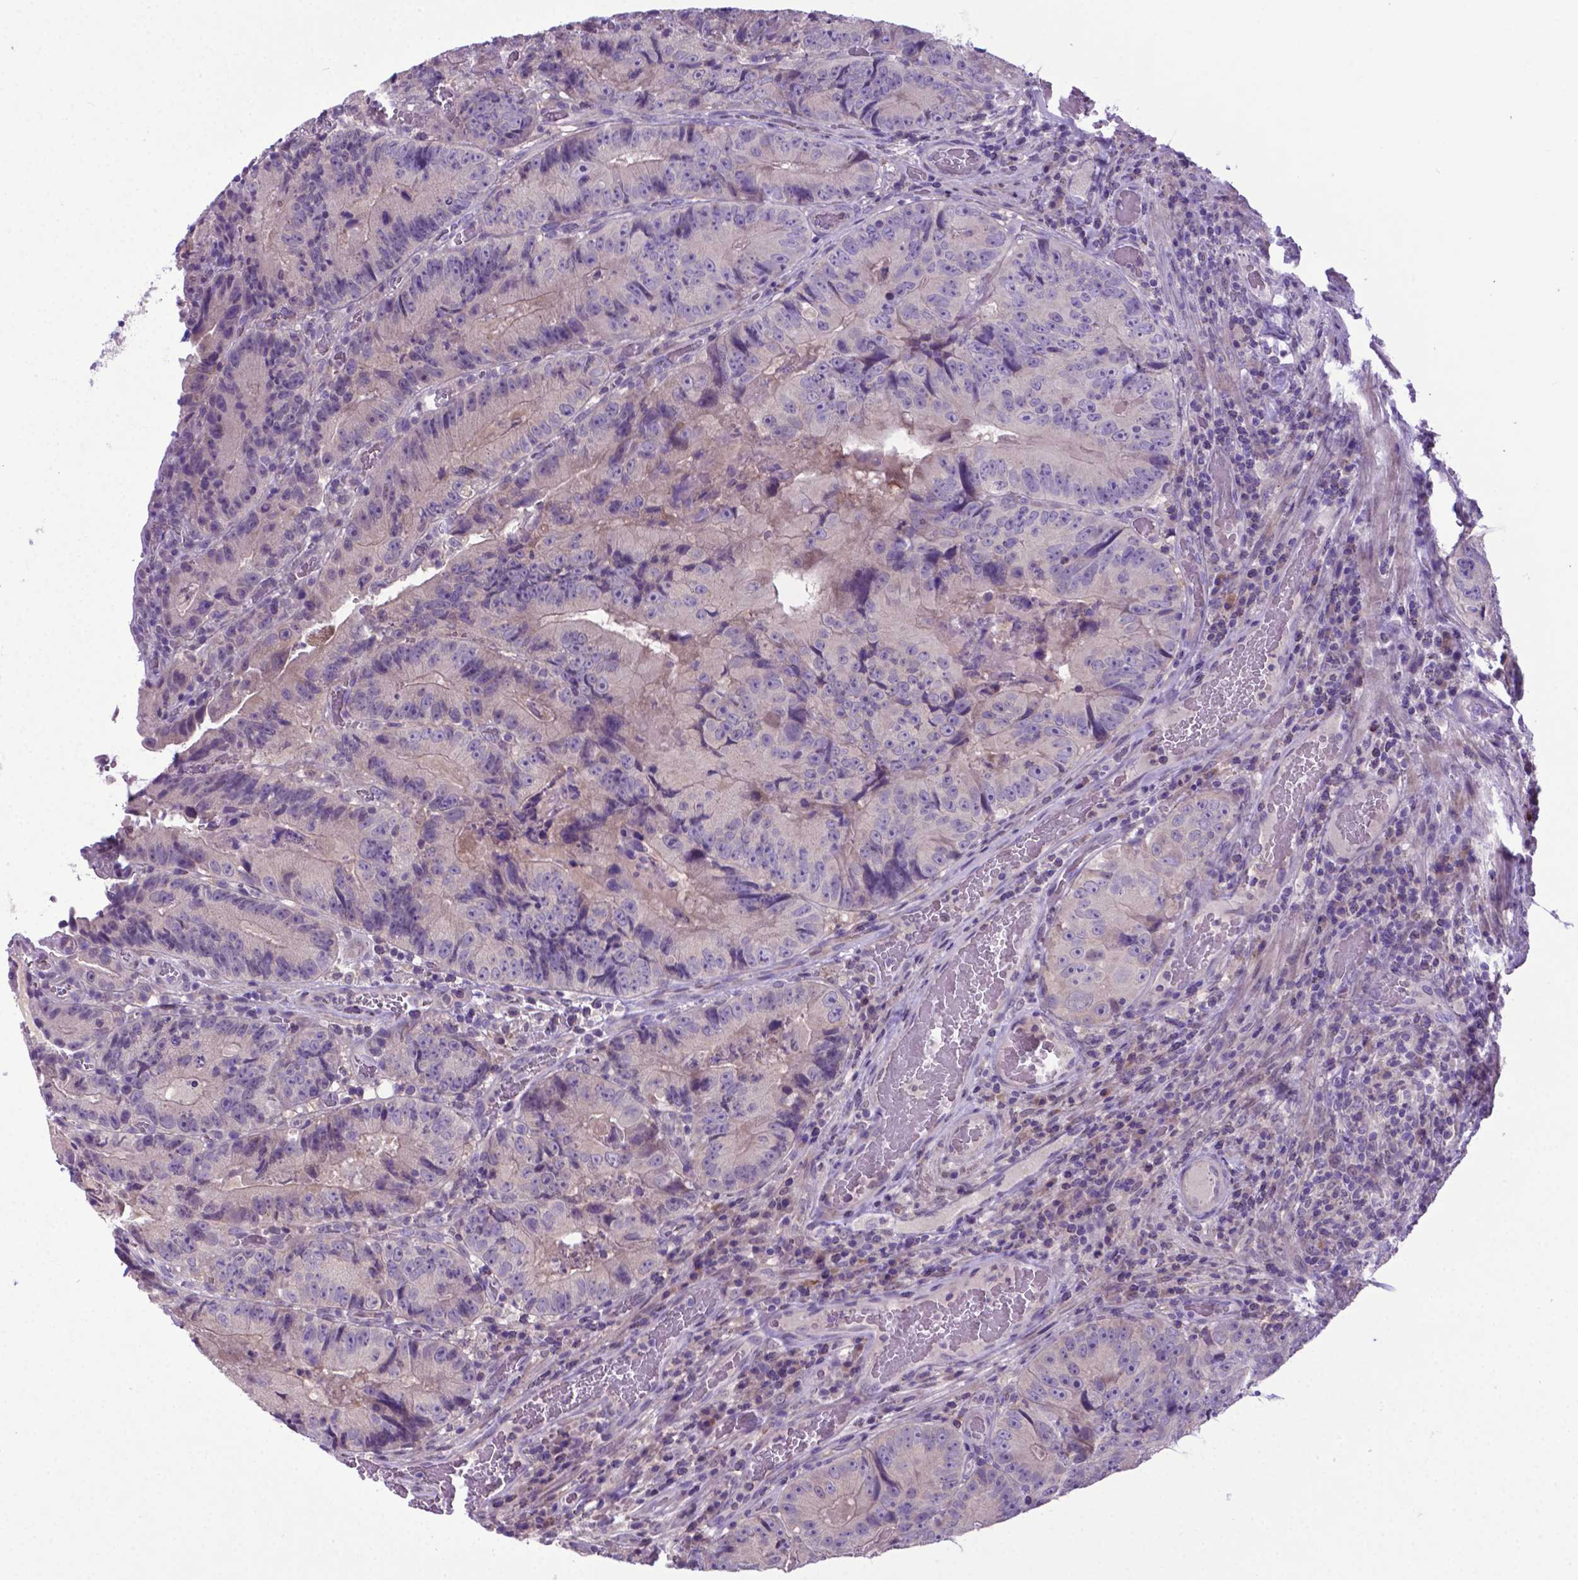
{"staining": {"intensity": "negative", "quantity": "none", "location": "none"}, "tissue": "colorectal cancer", "cell_type": "Tumor cells", "image_type": "cancer", "snomed": [{"axis": "morphology", "description": "Adenocarcinoma, NOS"}, {"axis": "topography", "description": "Colon"}], "caption": "The image reveals no significant staining in tumor cells of adenocarcinoma (colorectal).", "gene": "ADRA2B", "patient": {"sex": "female", "age": 86}}